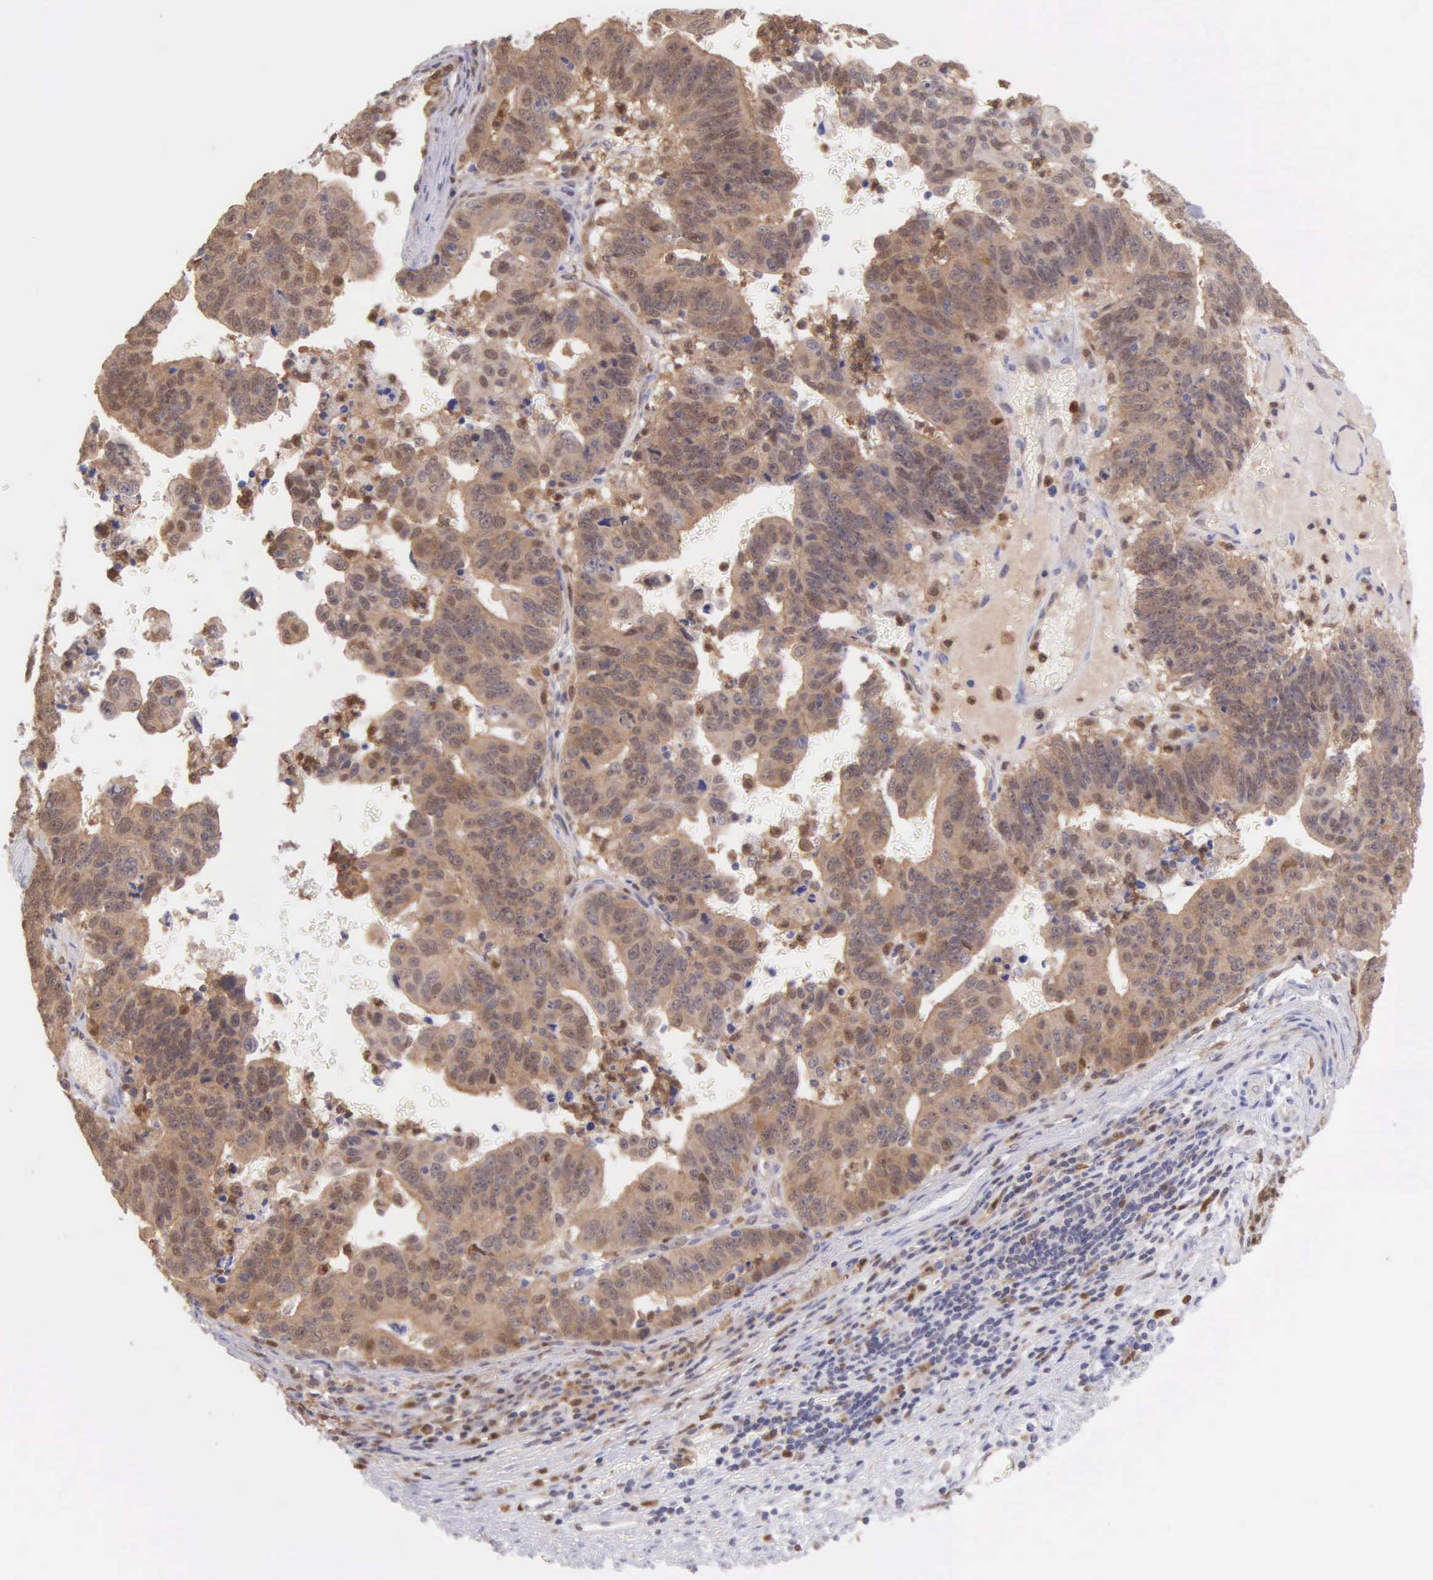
{"staining": {"intensity": "moderate", "quantity": "25%-75%", "location": "cytoplasmic/membranous"}, "tissue": "stomach cancer", "cell_type": "Tumor cells", "image_type": "cancer", "snomed": [{"axis": "morphology", "description": "Adenocarcinoma, NOS"}, {"axis": "topography", "description": "Stomach, upper"}], "caption": "Stomach cancer stained with immunohistochemistry displays moderate cytoplasmic/membranous positivity in approximately 25%-75% of tumor cells.", "gene": "BID", "patient": {"sex": "female", "age": 50}}